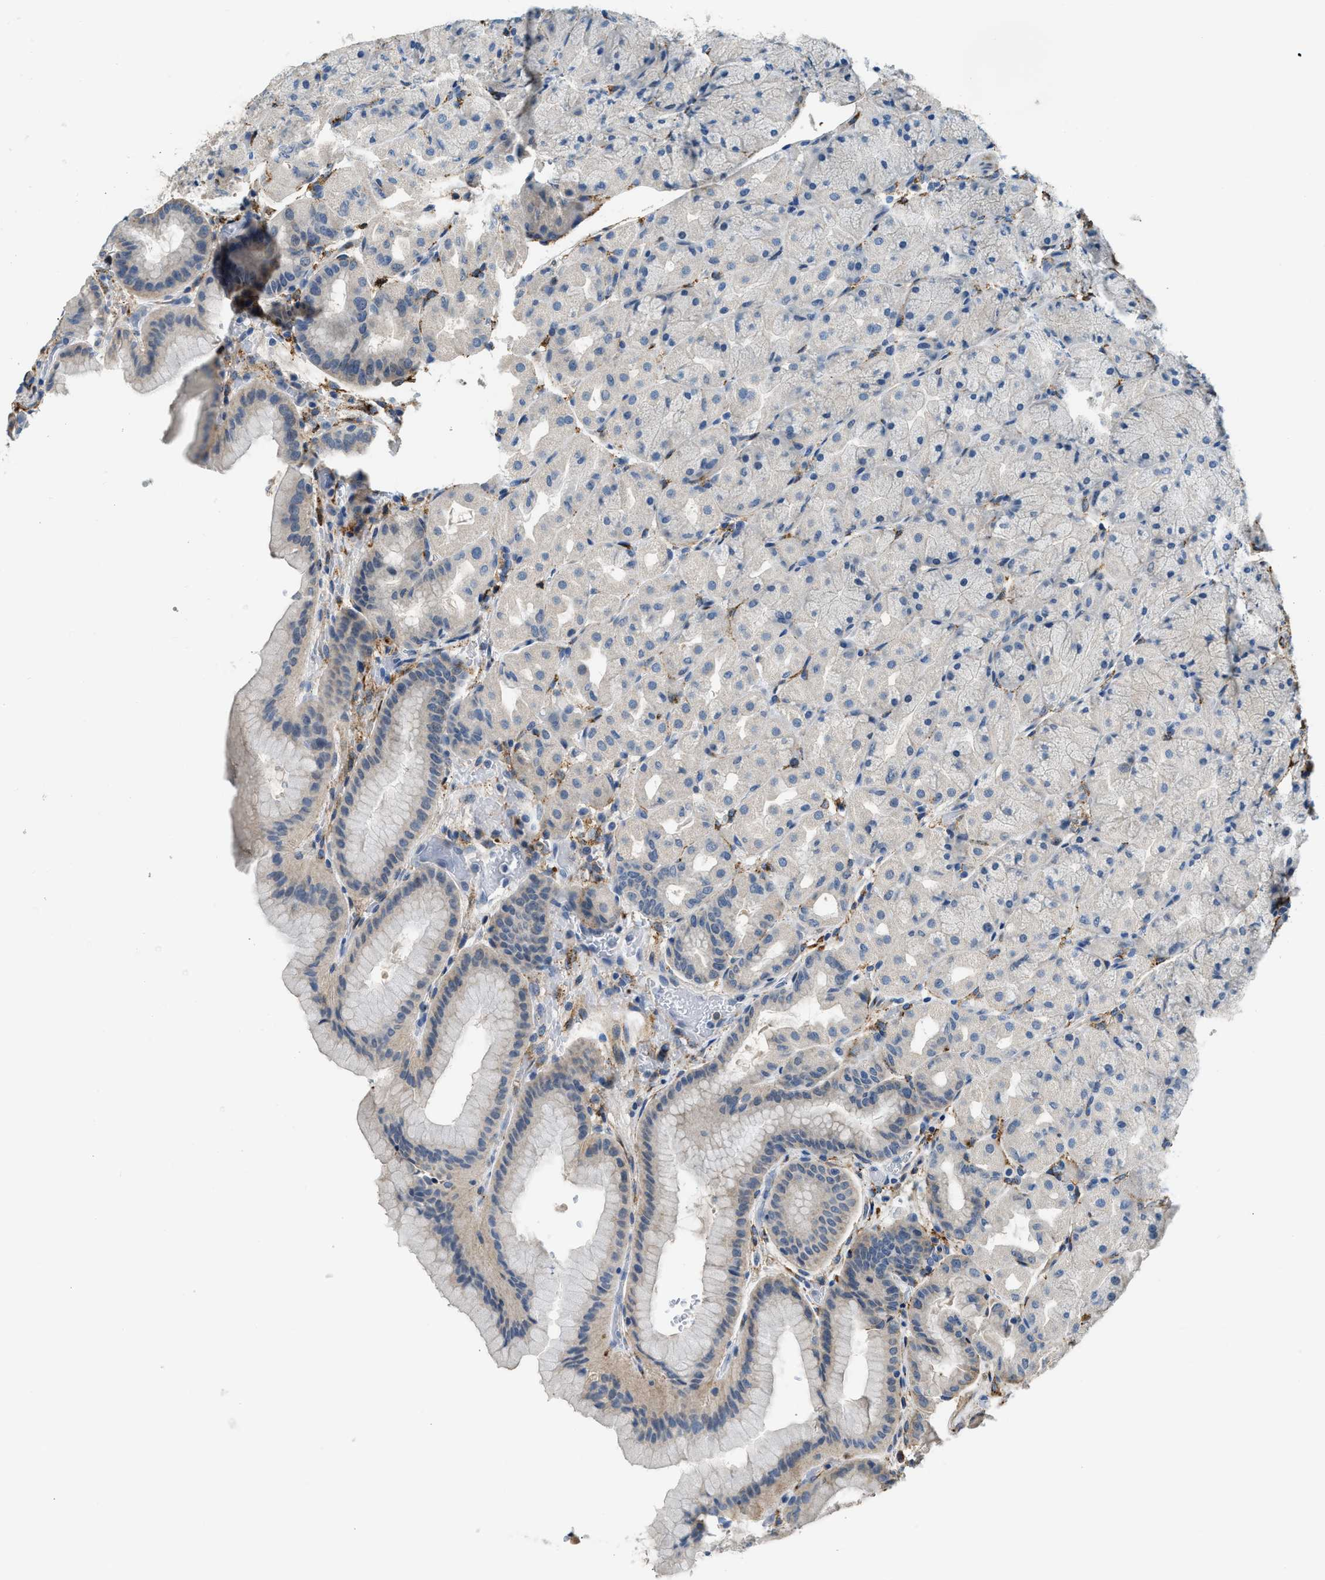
{"staining": {"intensity": "weak", "quantity": "<25%", "location": "cytoplasmic/membranous"}, "tissue": "stomach", "cell_type": "Glandular cells", "image_type": "normal", "snomed": [{"axis": "morphology", "description": "Normal tissue, NOS"}, {"axis": "morphology", "description": "Carcinoid, malignant, NOS"}, {"axis": "topography", "description": "Stomach, upper"}], "caption": "This is an immunohistochemistry image of normal human stomach. There is no expression in glandular cells.", "gene": "LRP1", "patient": {"sex": "male", "age": 39}}